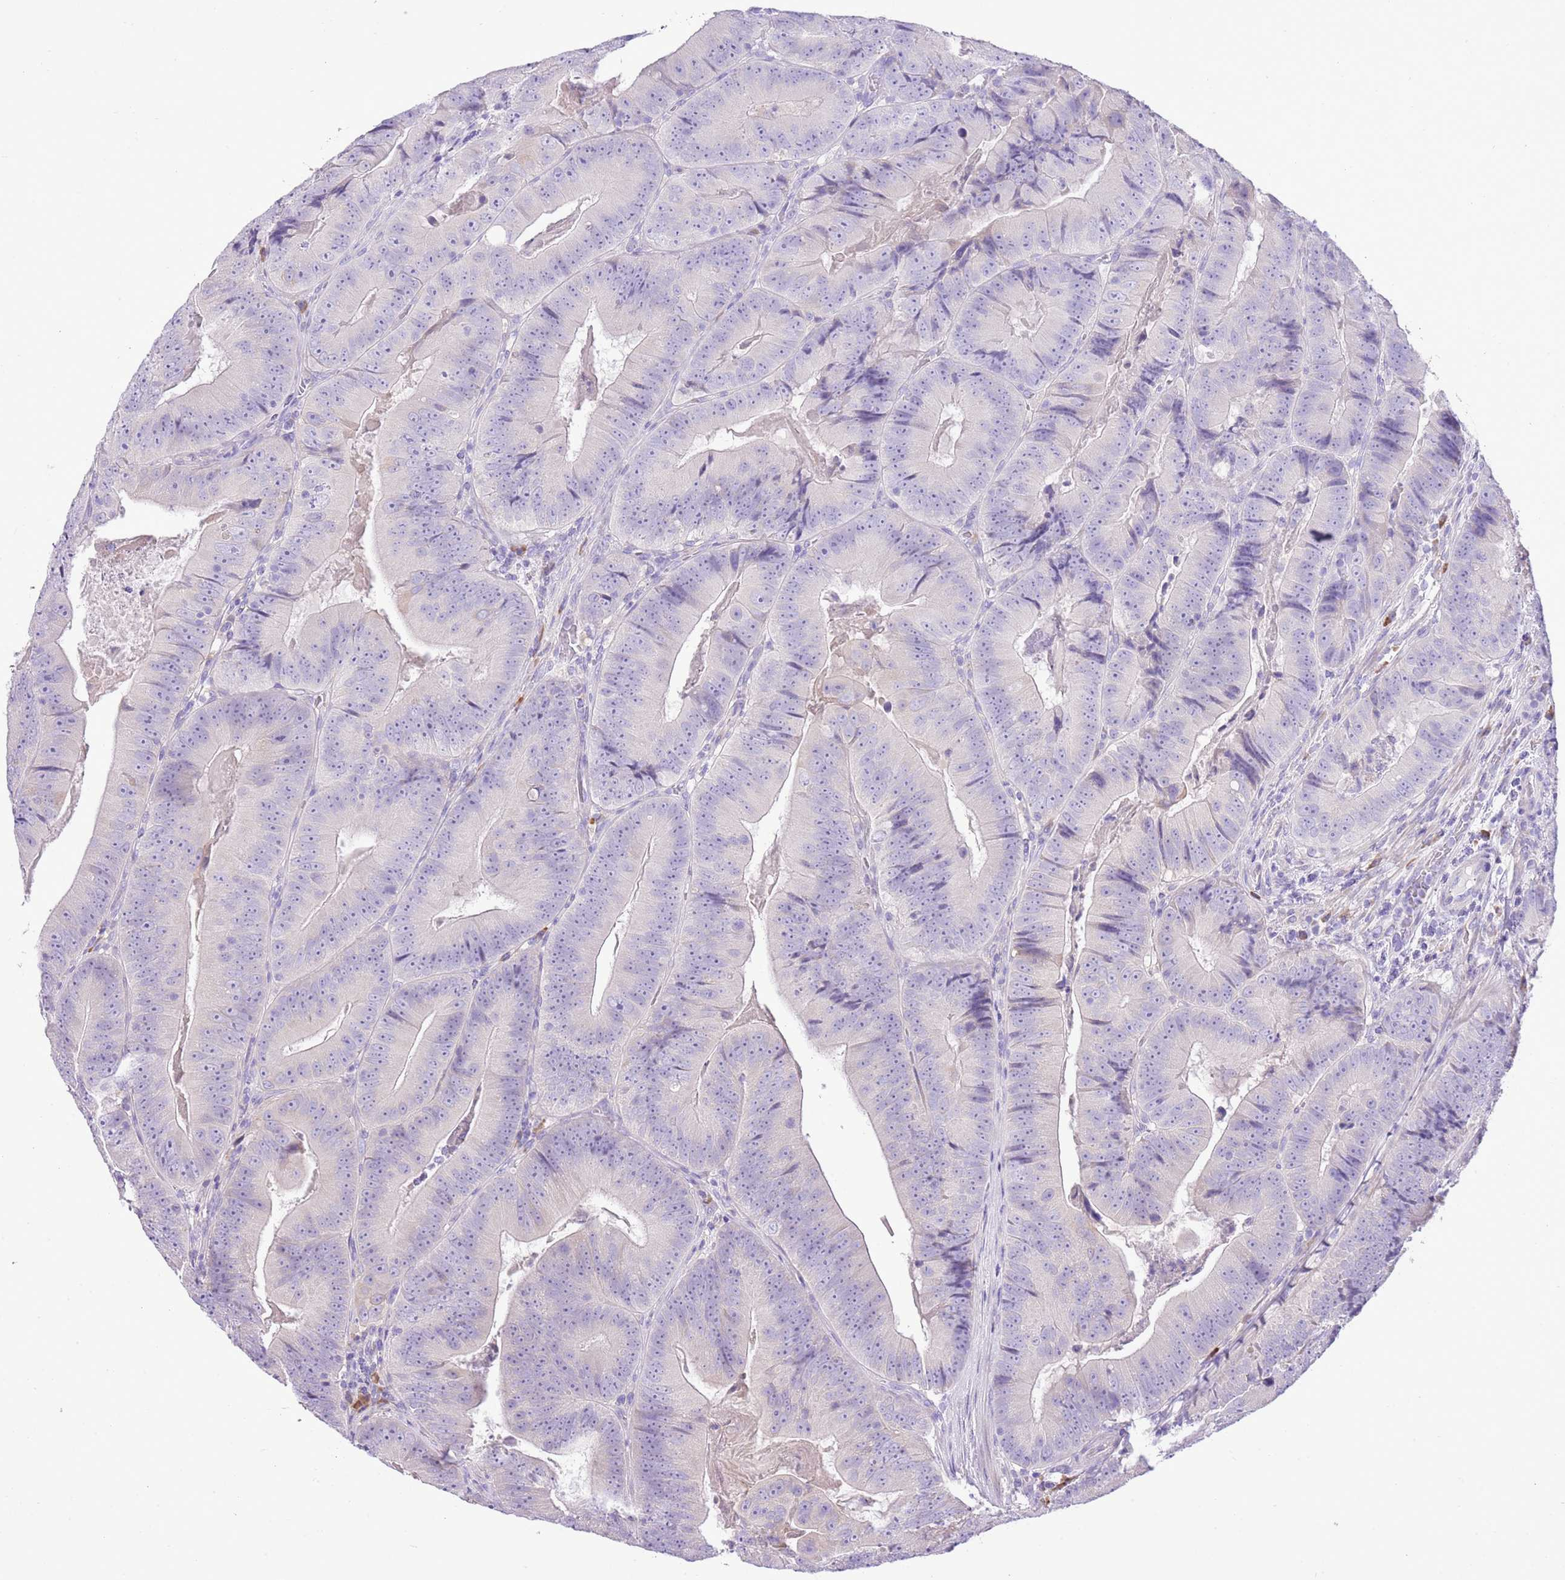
{"staining": {"intensity": "negative", "quantity": "none", "location": "none"}, "tissue": "colorectal cancer", "cell_type": "Tumor cells", "image_type": "cancer", "snomed": [{"axis": "morphology", "description": "Adenocarcinoma, NOS"}, {"axis": "topography", "description": "Colon"}], "caption": "DAB (3,3'-diaminobenzidine) immunohistochemical staining of colorectal cancer (adenocarcinoma) exhibits no significant positivity in tumor cells. (Brightfield microscopy of DAB IHC at high magnification).", "gene": "AAR2", "patient": {"sex": "female", "age": 86}}